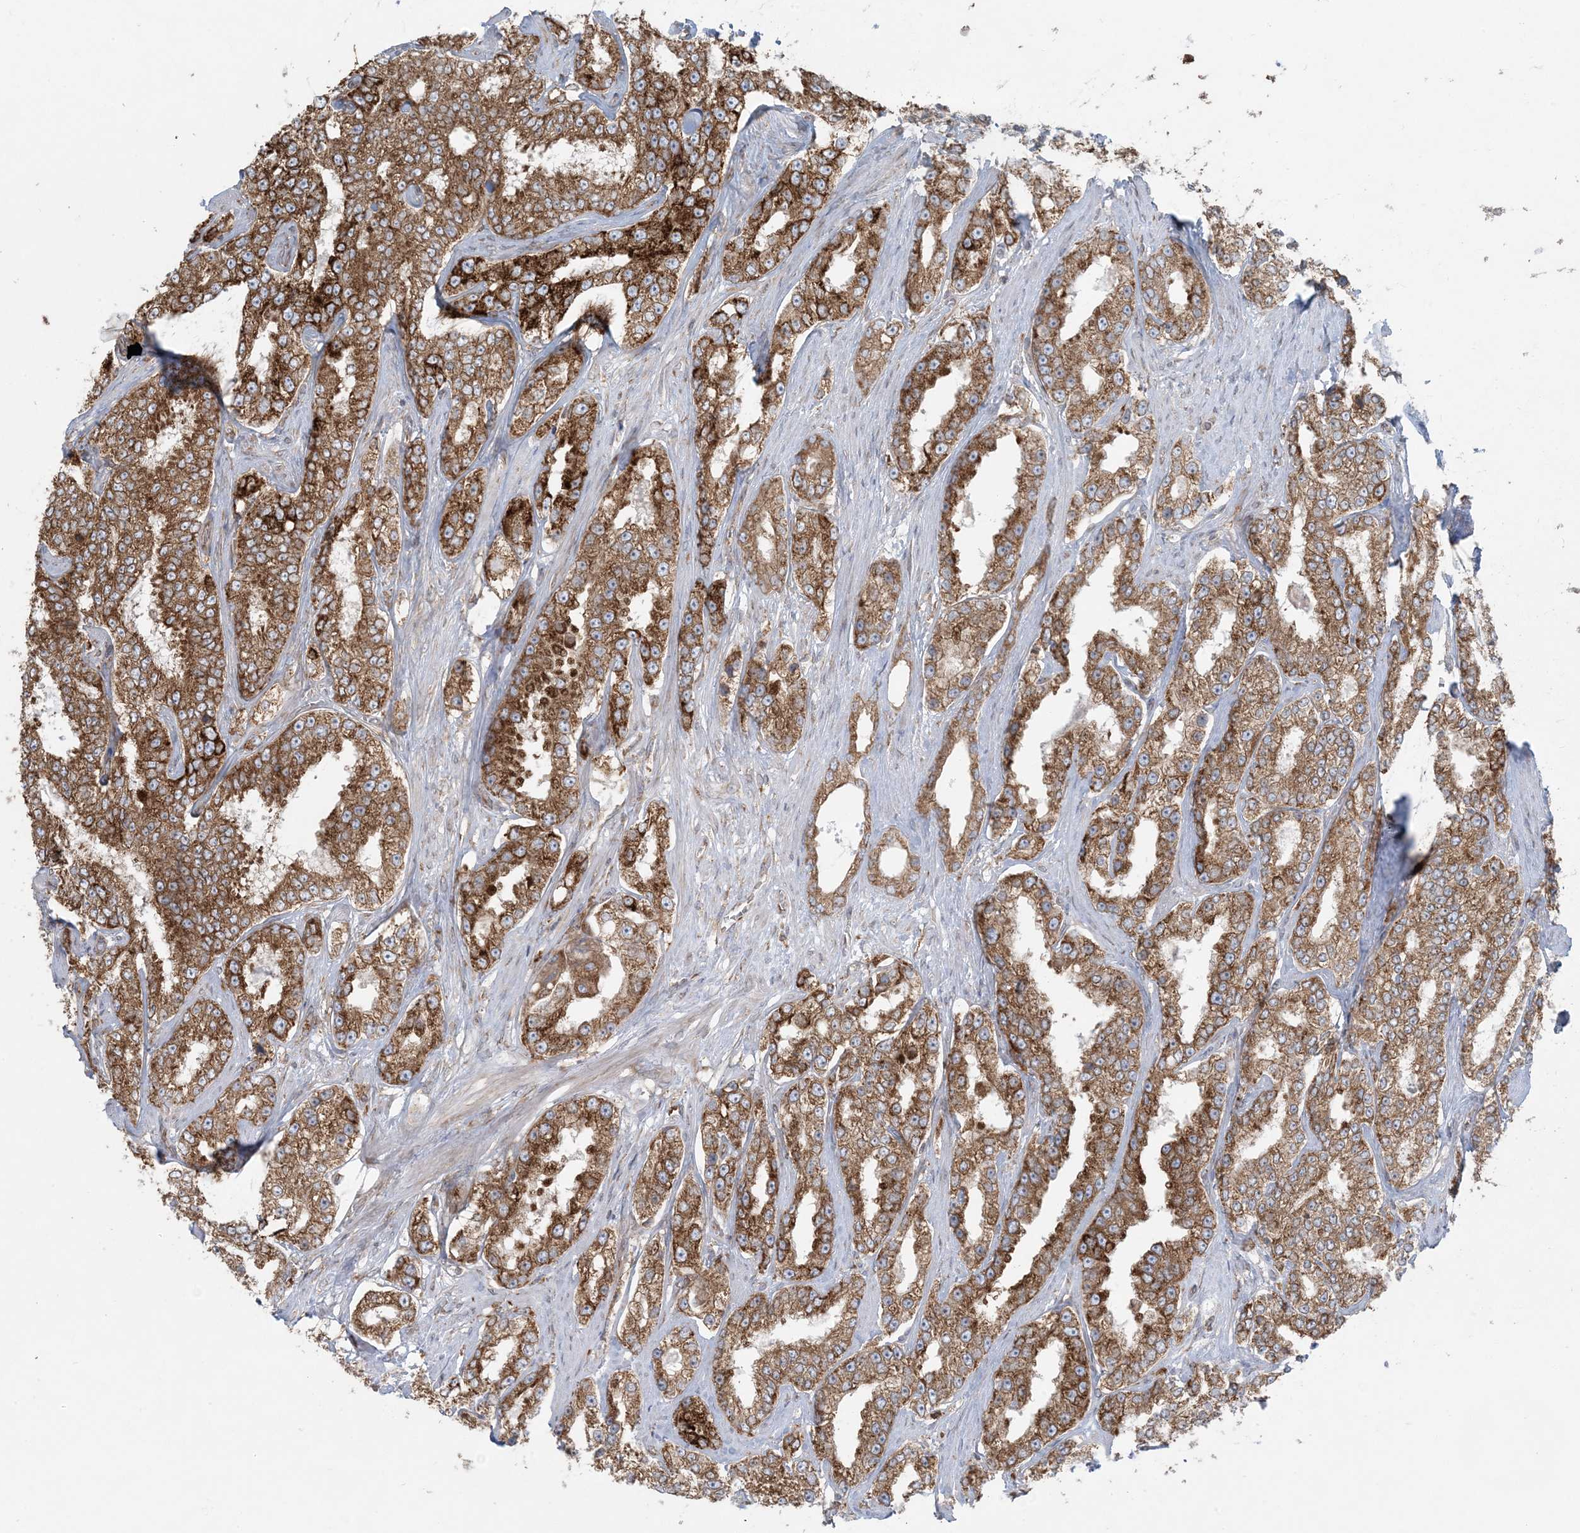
{"staining": {"intensity": "strong", "quantity": ">75%", "location": "cytoplasmic/membranous"}, "tissue": "prostate cancer", "cell_type": "Tumor cells", "image_type": "cancer", "snomed": [{"axis": "morphology", "description": "Normal tissue, NOS"}, {"axis": "morphology", "description": "Adenocarcinoma, High grade"}, {"axis": "topography", "description": "Prostate"}], "caption": "Tumor cells demonstrate high levels of strong cytoplasmic/membranous expression in approximately >75% of cells in human prostate cancer (high-grade adenocarcinoma).", "gene": "UBXN4", "patient": {"sex": "male", "age": 83}}